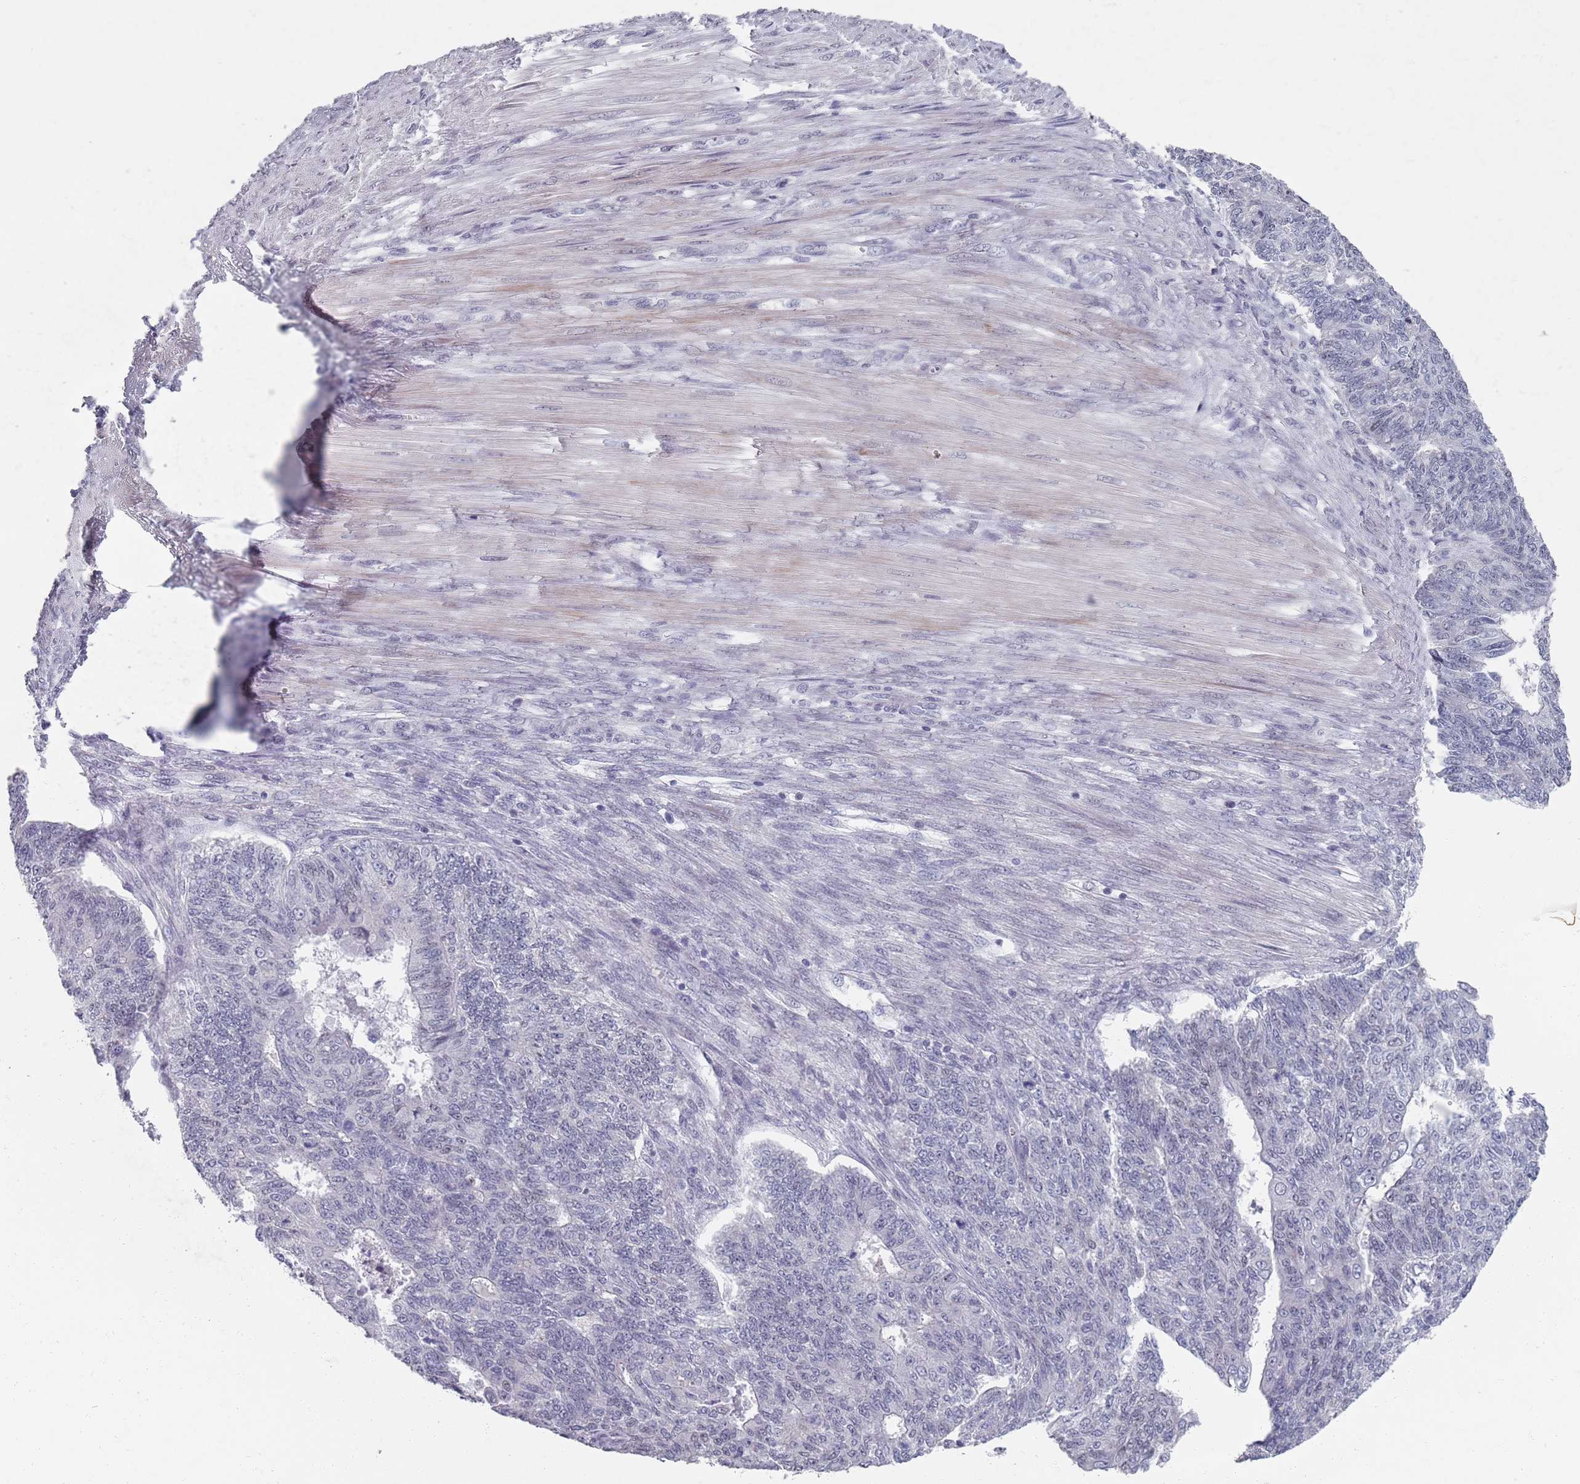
{"staining": {"intensity": "negative", "quantity": "none", "location": "none"}, "tissue": "endometrial cancer", "cell_type": "Tumor cells", "image_type": "cancer", "snomed": [{"axis": "morphology", "description": "Adenocarcinoma, NOS"}, {"axis": "topography", "description": "Endometrium"}], "caption": "An immunohistochemistry photomicrograph of endometrial adenocarcinoma is shown. There is no staining in tumor cells of endometrial adenocarcinoma.", "gene": "SAMD1", "patient": {"sex": "female", "age": 32}}